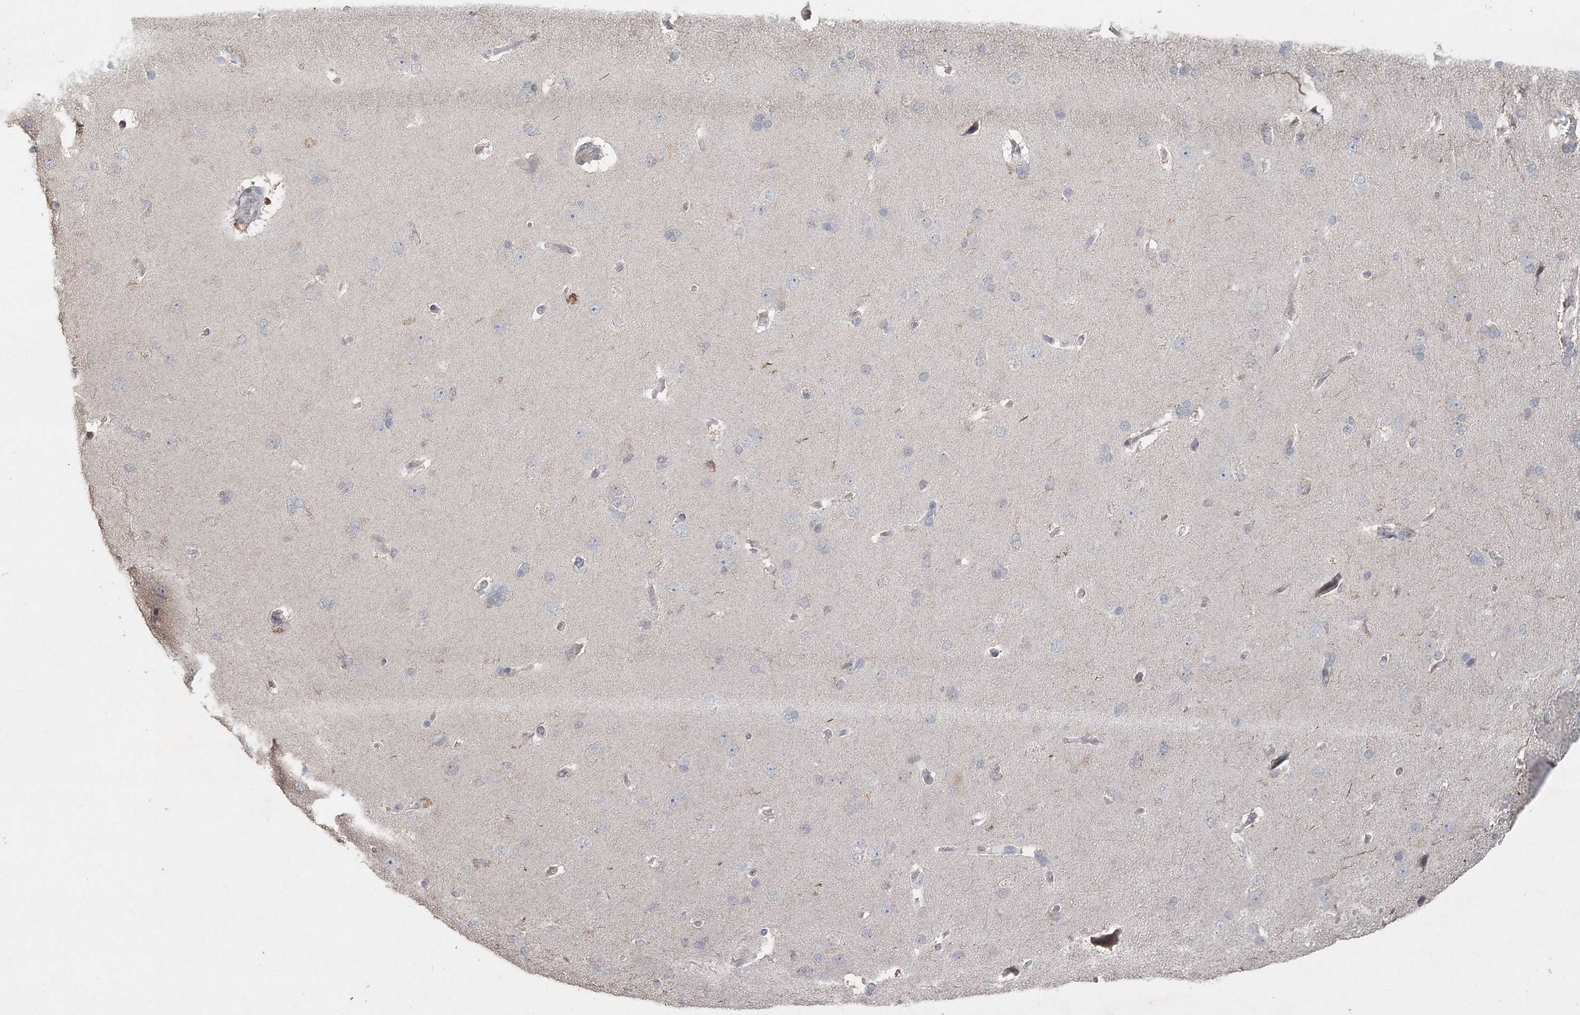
{"staining": {"intensity": "negative", "quantity": "none", "location": "none"}, "tissue": "cerebral cortex", "cell_type": "Endothelial cells", "image_type": "normal", "snomed": [{"axis": "morphology", "description": "Normal tissue, NOS"}, {"axis": "topography", "description": "Cerebral cortex"}], "caption": "Endothelial cells are negative for brown protein staining in benign cerebral cortex. (Brightfield microscopy of DAB immunohistochemistry (IHC) at high magnification).", "gene": "UIMC1", "patient": {"sex": "male", "age": 62}}